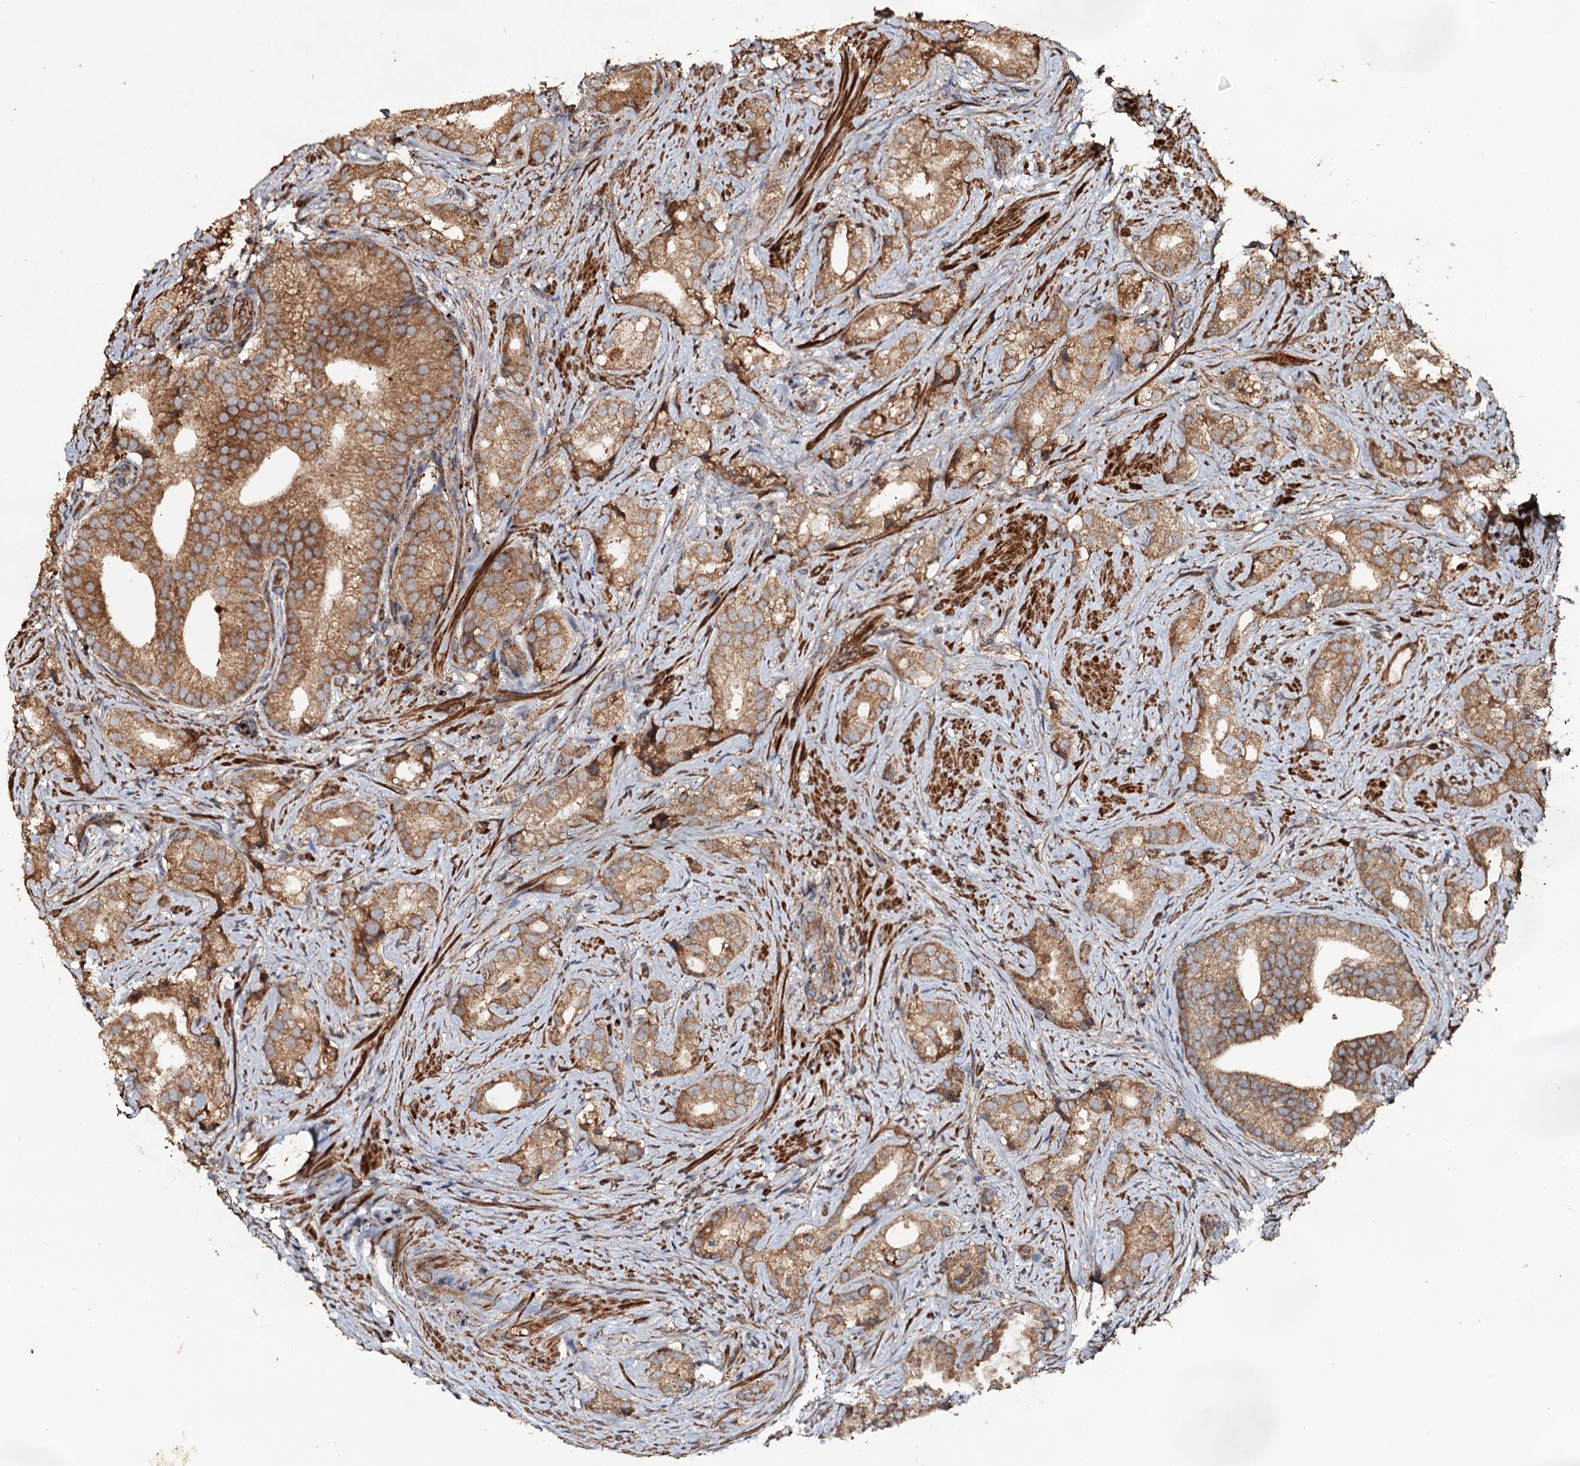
{"staining": {"intensity": "moderate", "quantity": ">75%", "location": "cytoplasmic/membranous"}, "tissue": "prostate cancer", "cell_type": "Tumor cells", "image_type": "cancer", "snomed": [{"axis": "morphology", "description": "Adenocarcinoma, Low grade"}, {"axis": "topography", "description": "Prostate"}], "caption": "Moderate cytoplasmic/membranous positivity for a protein is seen in approximately >75% of tumor cells of prostate low-grade adenocarcinoma using immunohistochemistry.", "gene": "NOTCH2NLA", "patient": {"sex": "male", "age": 71}}